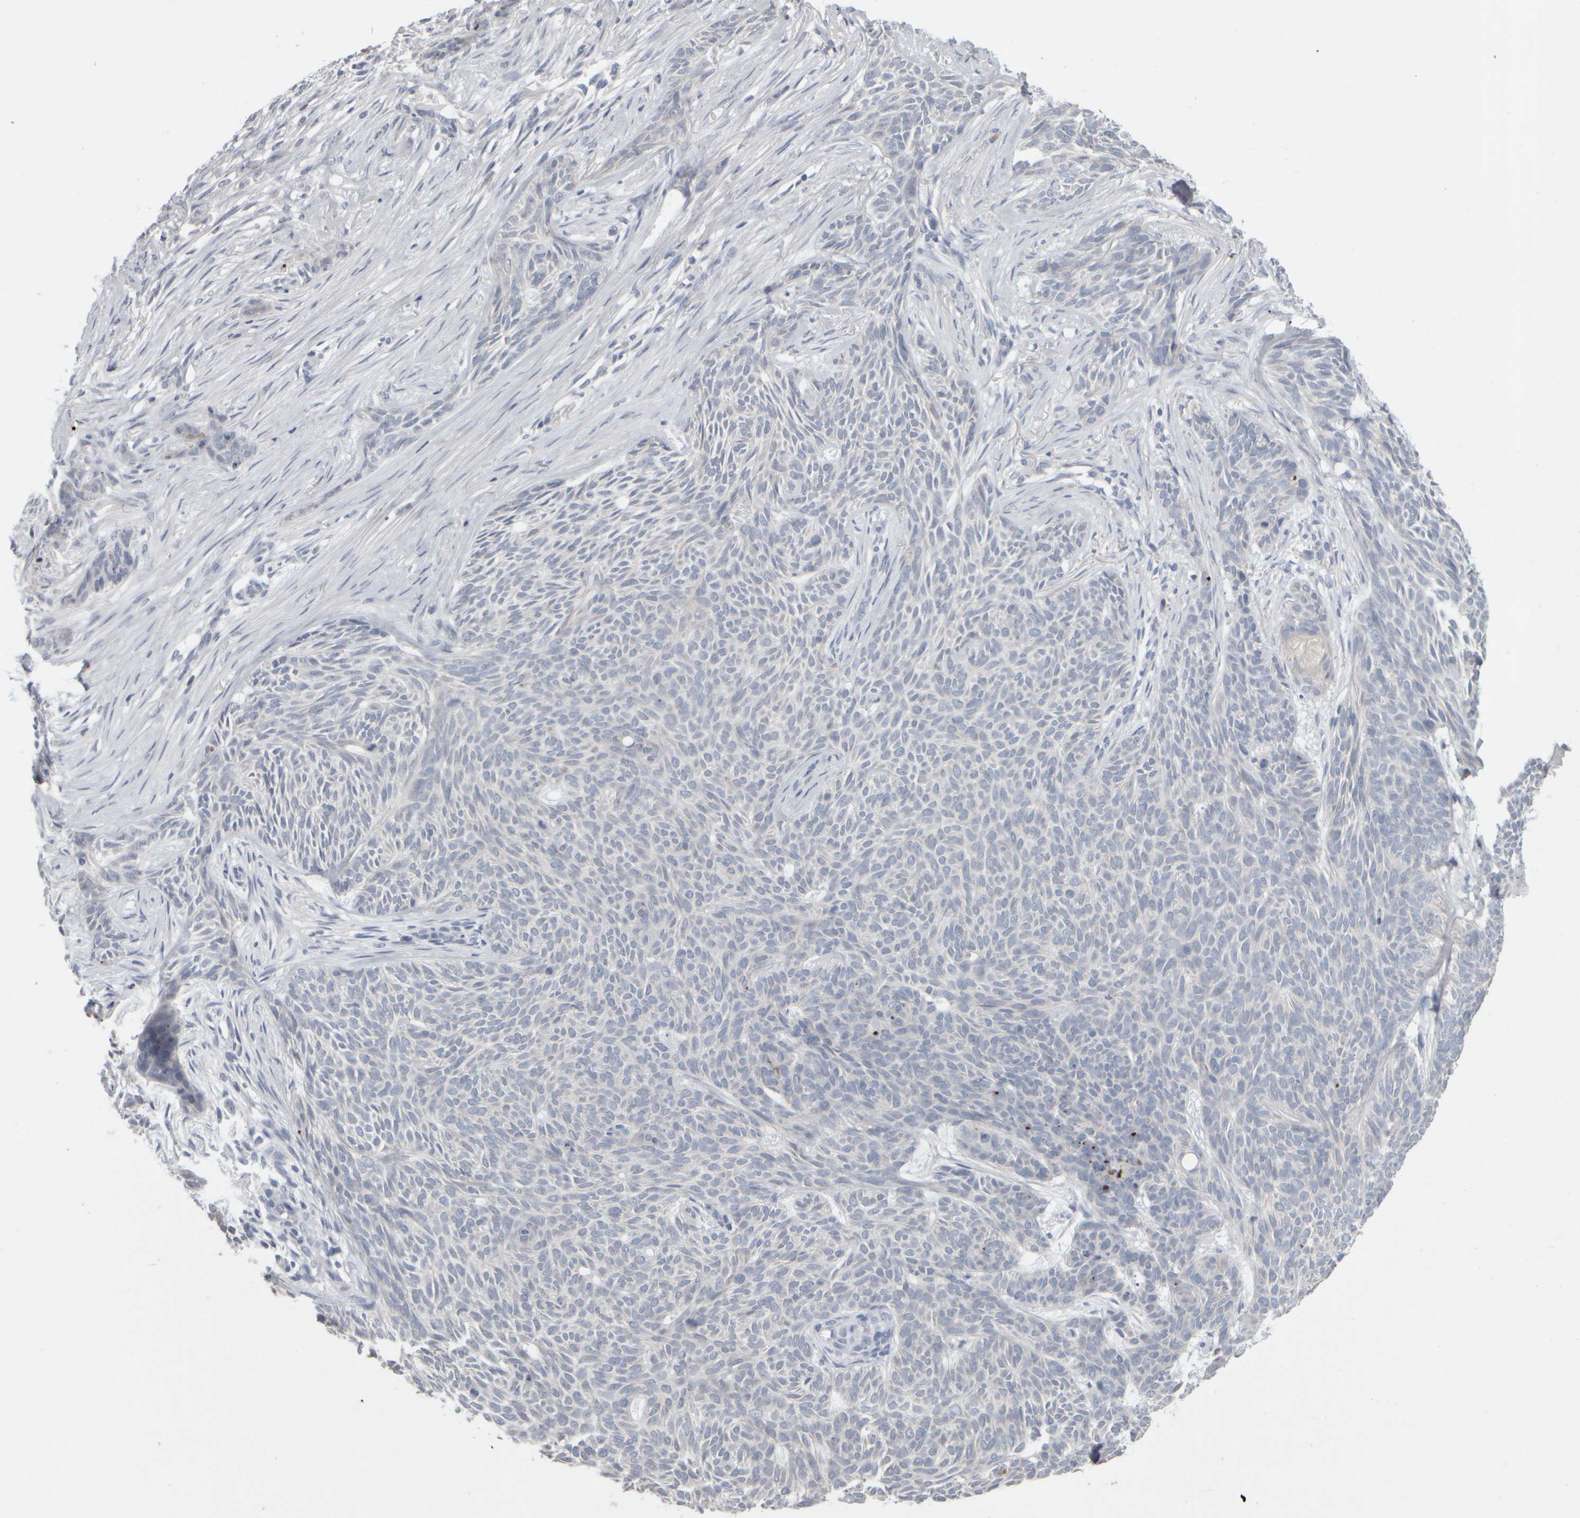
{"staining": {"intensity": "negative", "quantity": "none", "location": "none"}, "tissue": "skin cancer", "cell_type": "Tumor cells", "image_type": "cancer", "snomed": [{"axis": "morphology", "description": "Basal cell carcinoma"}, {"axis": "topography", "description": "Skin"}], "caption": "DAB (3,3'-diaminobenzidine) immunohistochemical staining of human skin cancer shows no significant staining in tumor cells.", "gene": "EPHX2", "patient": {"sex": "female", "age": 59}}